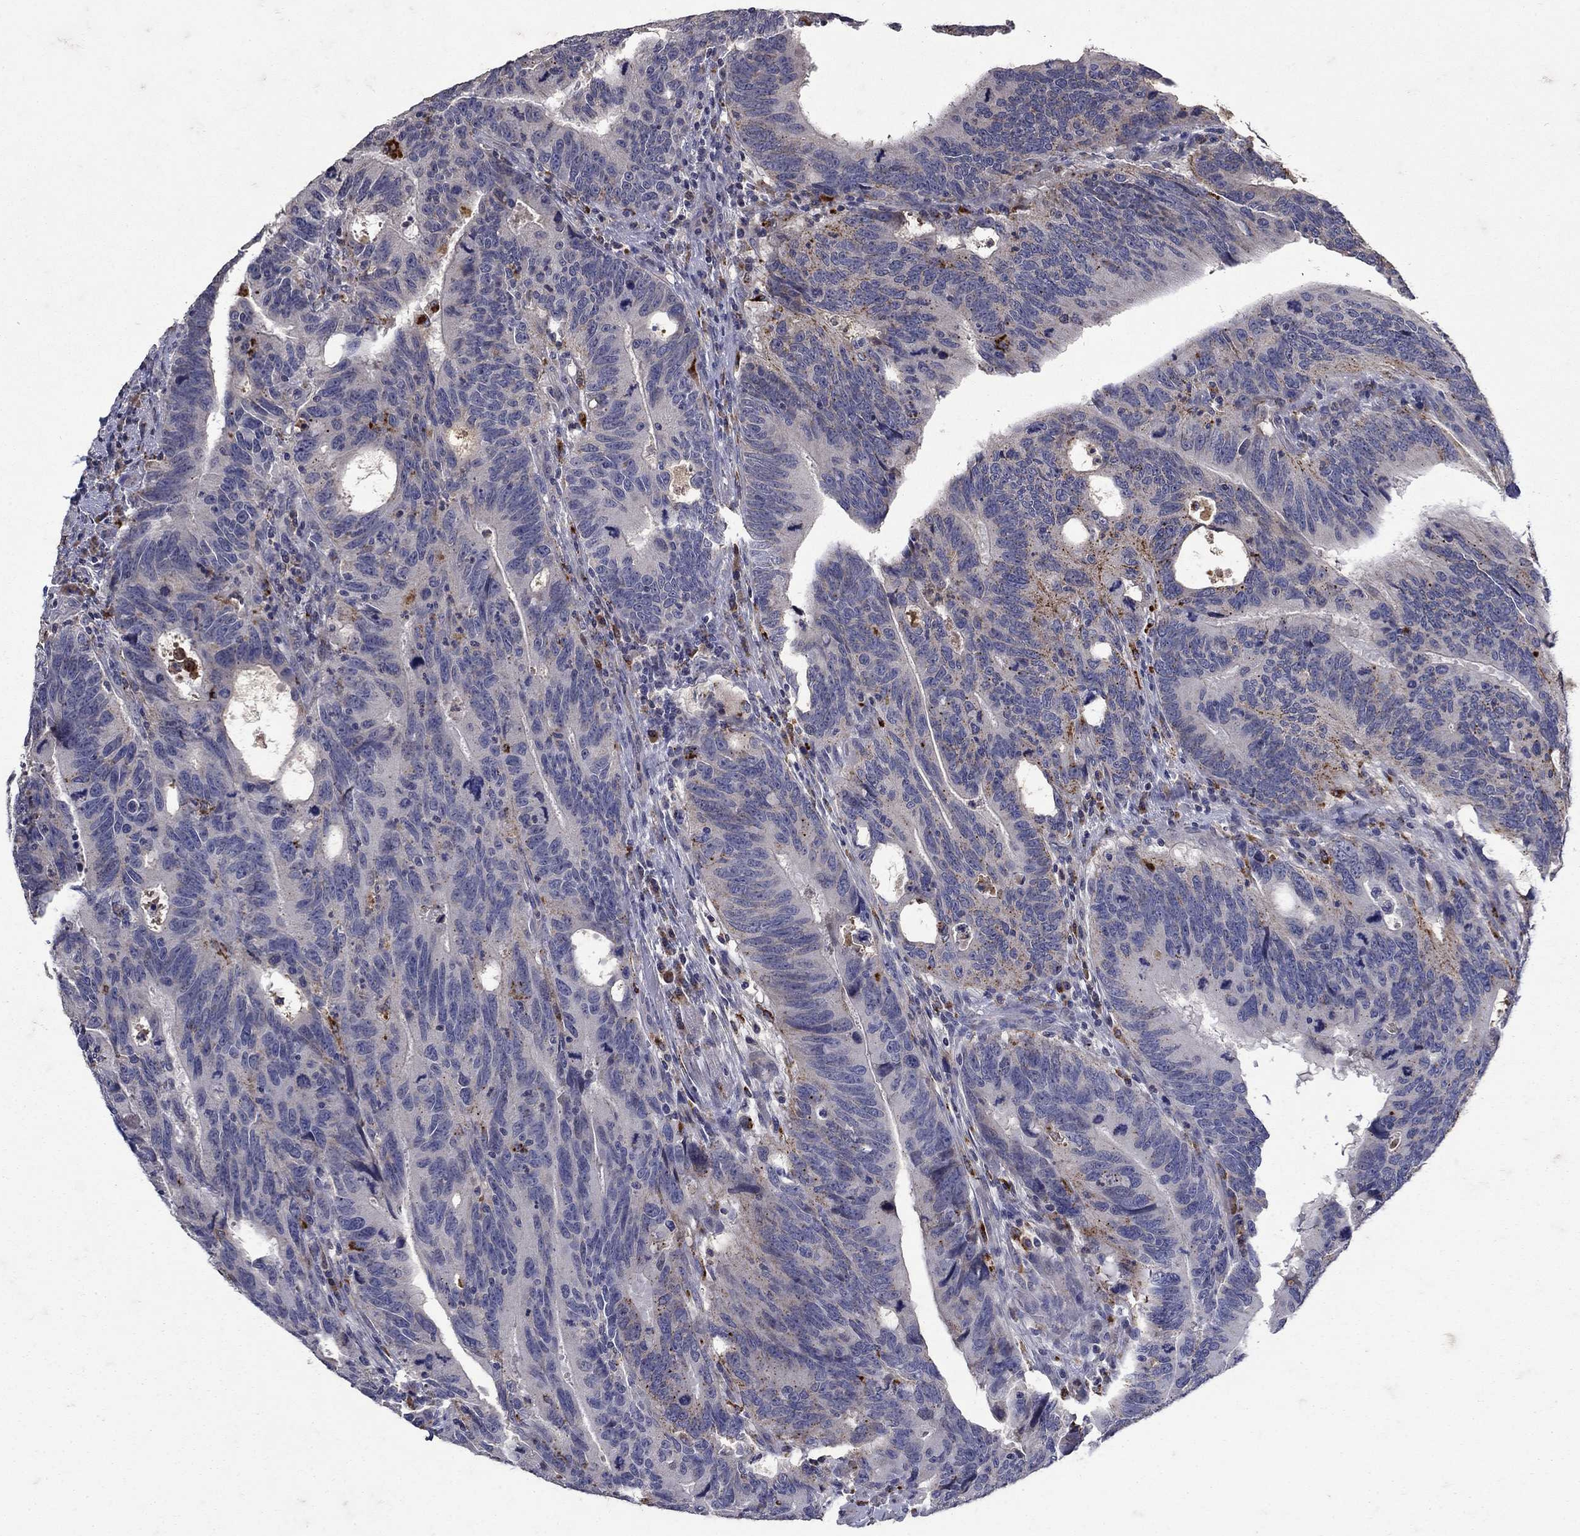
{"staining": {"intensity": "negative", "quantity": "none", "location": "none"}, "tissue": "colorectal cancer", "cell_type": "Tumor cells", "image_type": "cancer", "snomed": [{"axis": "morphology", "description": "Adenocarcinoma, NOS"}, {"axis": "topography", "description": "Colon"}], "caption": "Immunohistochemistry photomicrograph of neoplastic tissue: colorectal adenocarcinoma stained with DAB displays no significant protein expression in tumor cells.", "gene": "NPC2", "patient": {"sex": "female", "age": 77}}